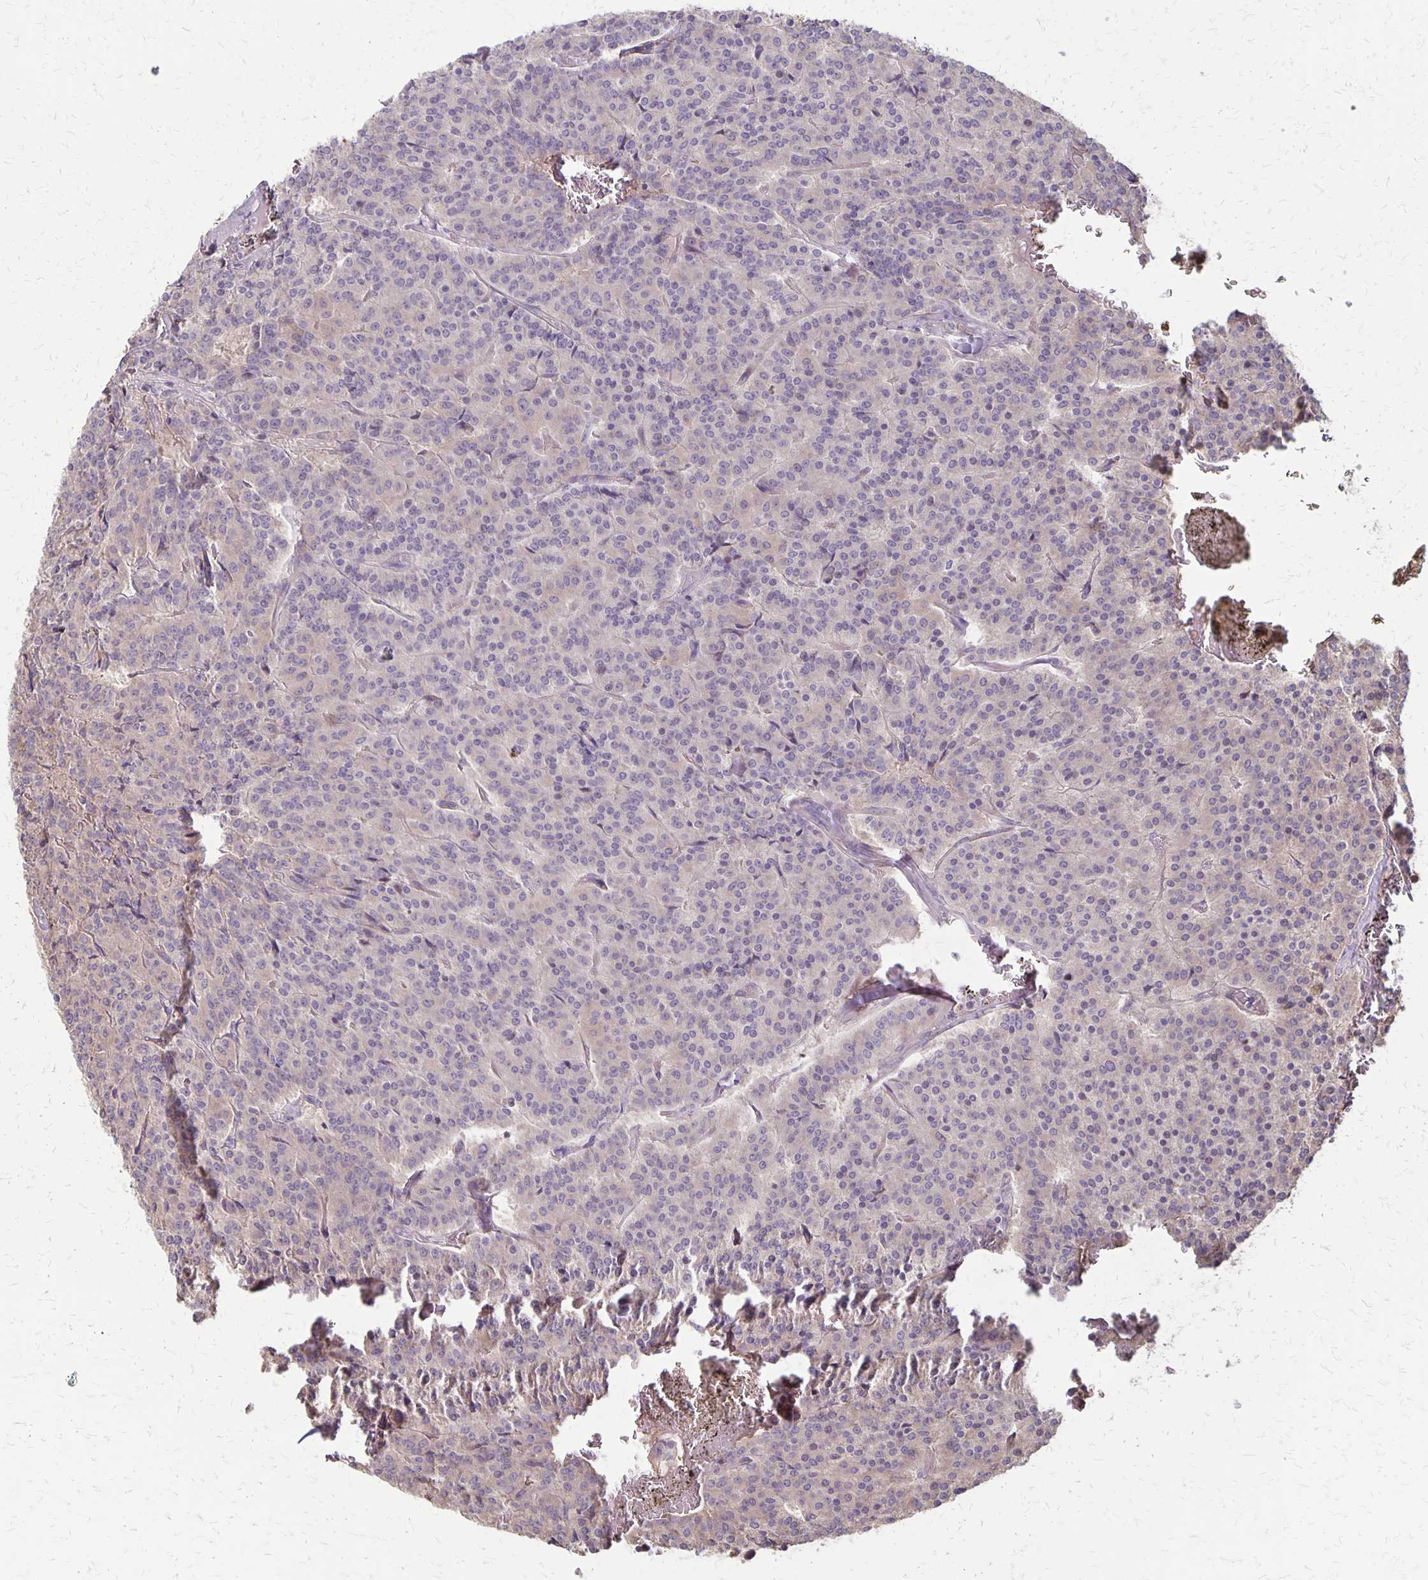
{"staining": {"intensity": "negative", "quantity": "none", "location": "none"}, "tissue": "carcinoid", "cell_type": "Tumor cells", "image_type": "cancer", "snomed": [{"axis": "morphology", "description": "Carcinoid, malignant, NOS"}, {"axis": "topography", "description": "Lung"}], "caption": "There is no significant expression in tumor cells of malignant carcinoid.", "gene": "PROM2", "patient": {"sex": "male", "age": 70}}